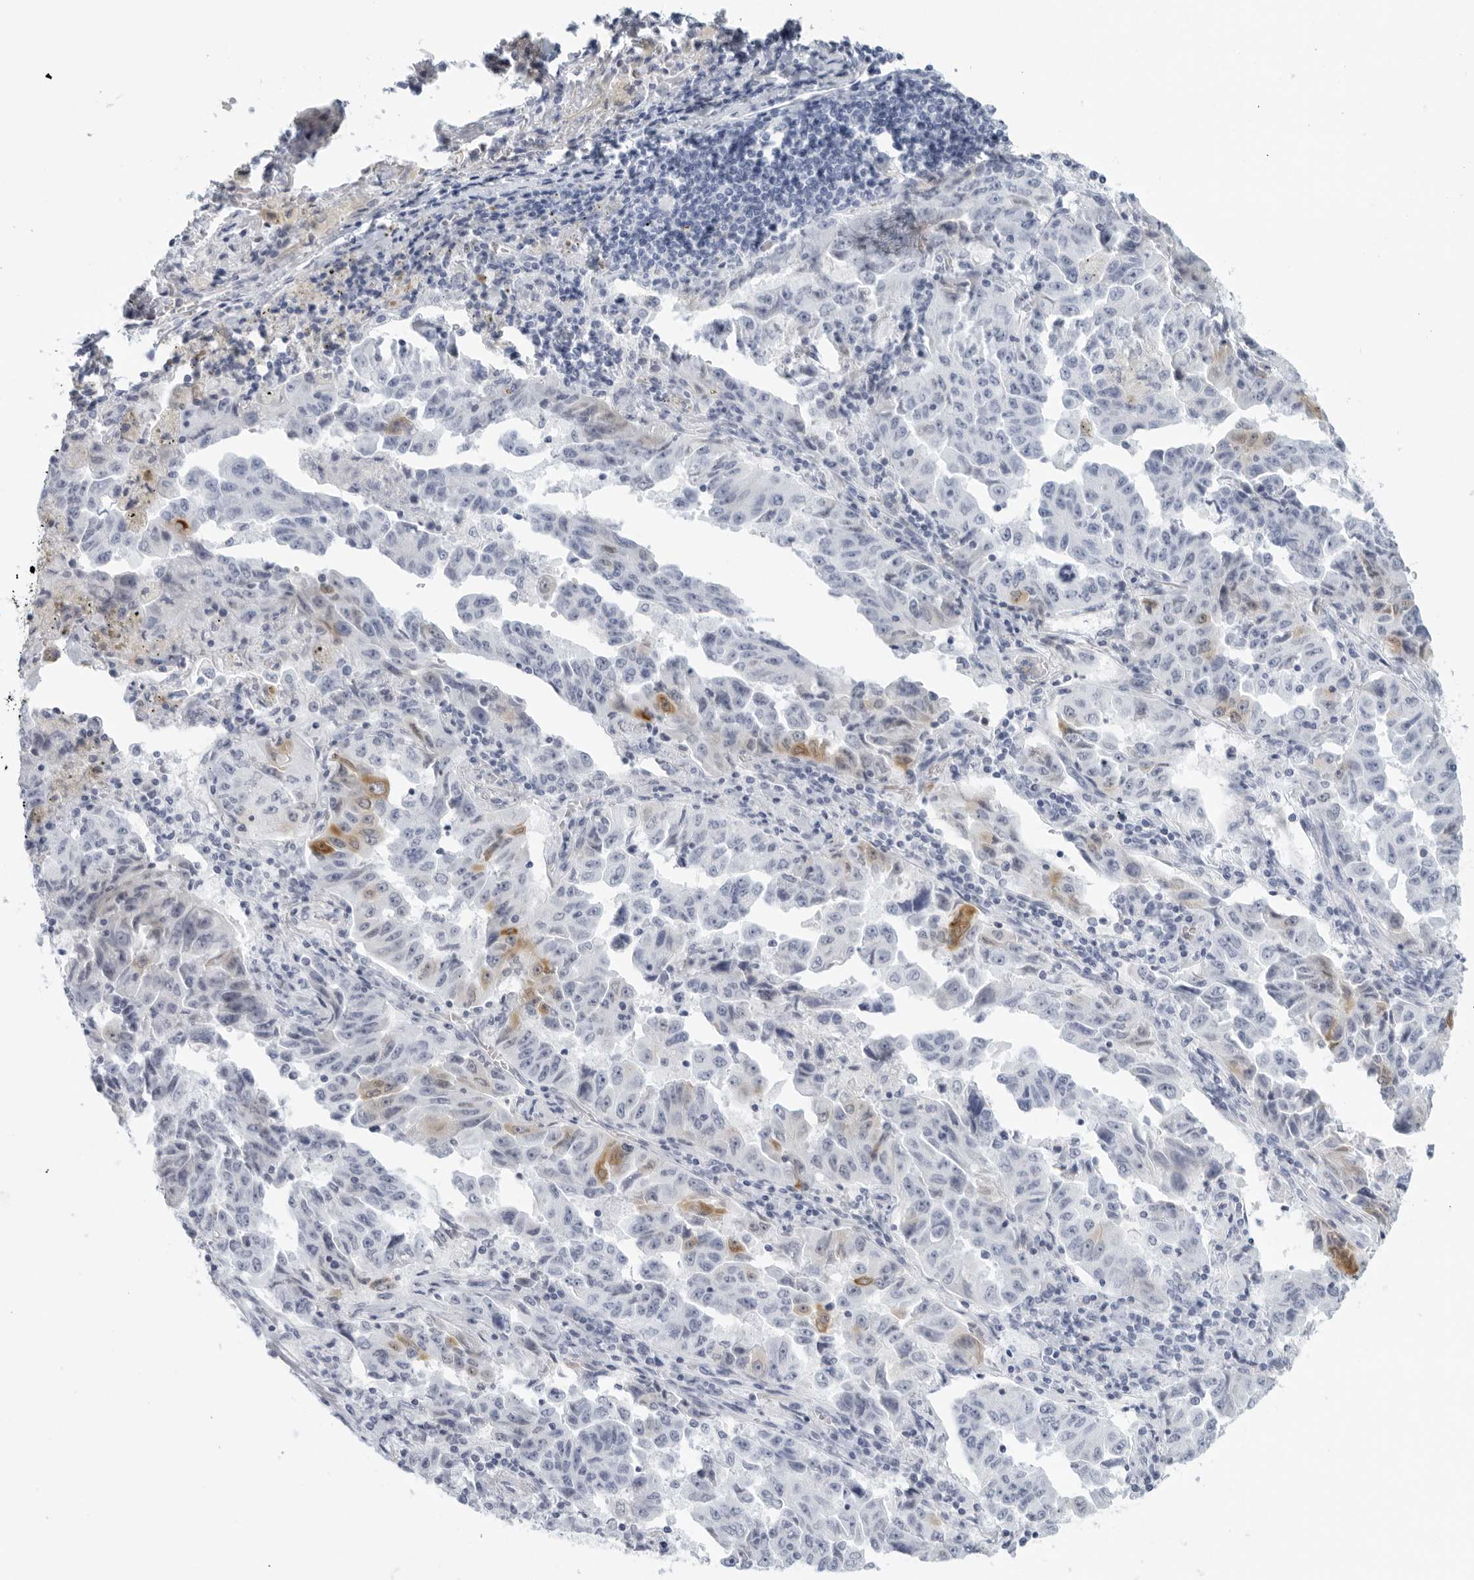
{"staining": {"intensity": "moderate", "quantity": "<25%", "location": "cytoplasmic/membranous"}, "tissue": "lung cancer", "cell_type": "Tumor cells", "image_type": "cancer", "snomed": [{"axis": "morphology", "description": "Adenocarcinoma, NOS"}, {"axis": "topography", "description": "Lung"}], "caption": "DAB immunohistochemical staining of lung adenocarcinoma displays moderate cytoplasmic/membranous protein positivity in approximately <25% of tumor cells. The staining was performed using DAB, with brown indicating positive protein expression. Nuclei are stained blue with hematoxylin.", "gene": "FGG", "patient": {"sex": "female", "age": 51}}